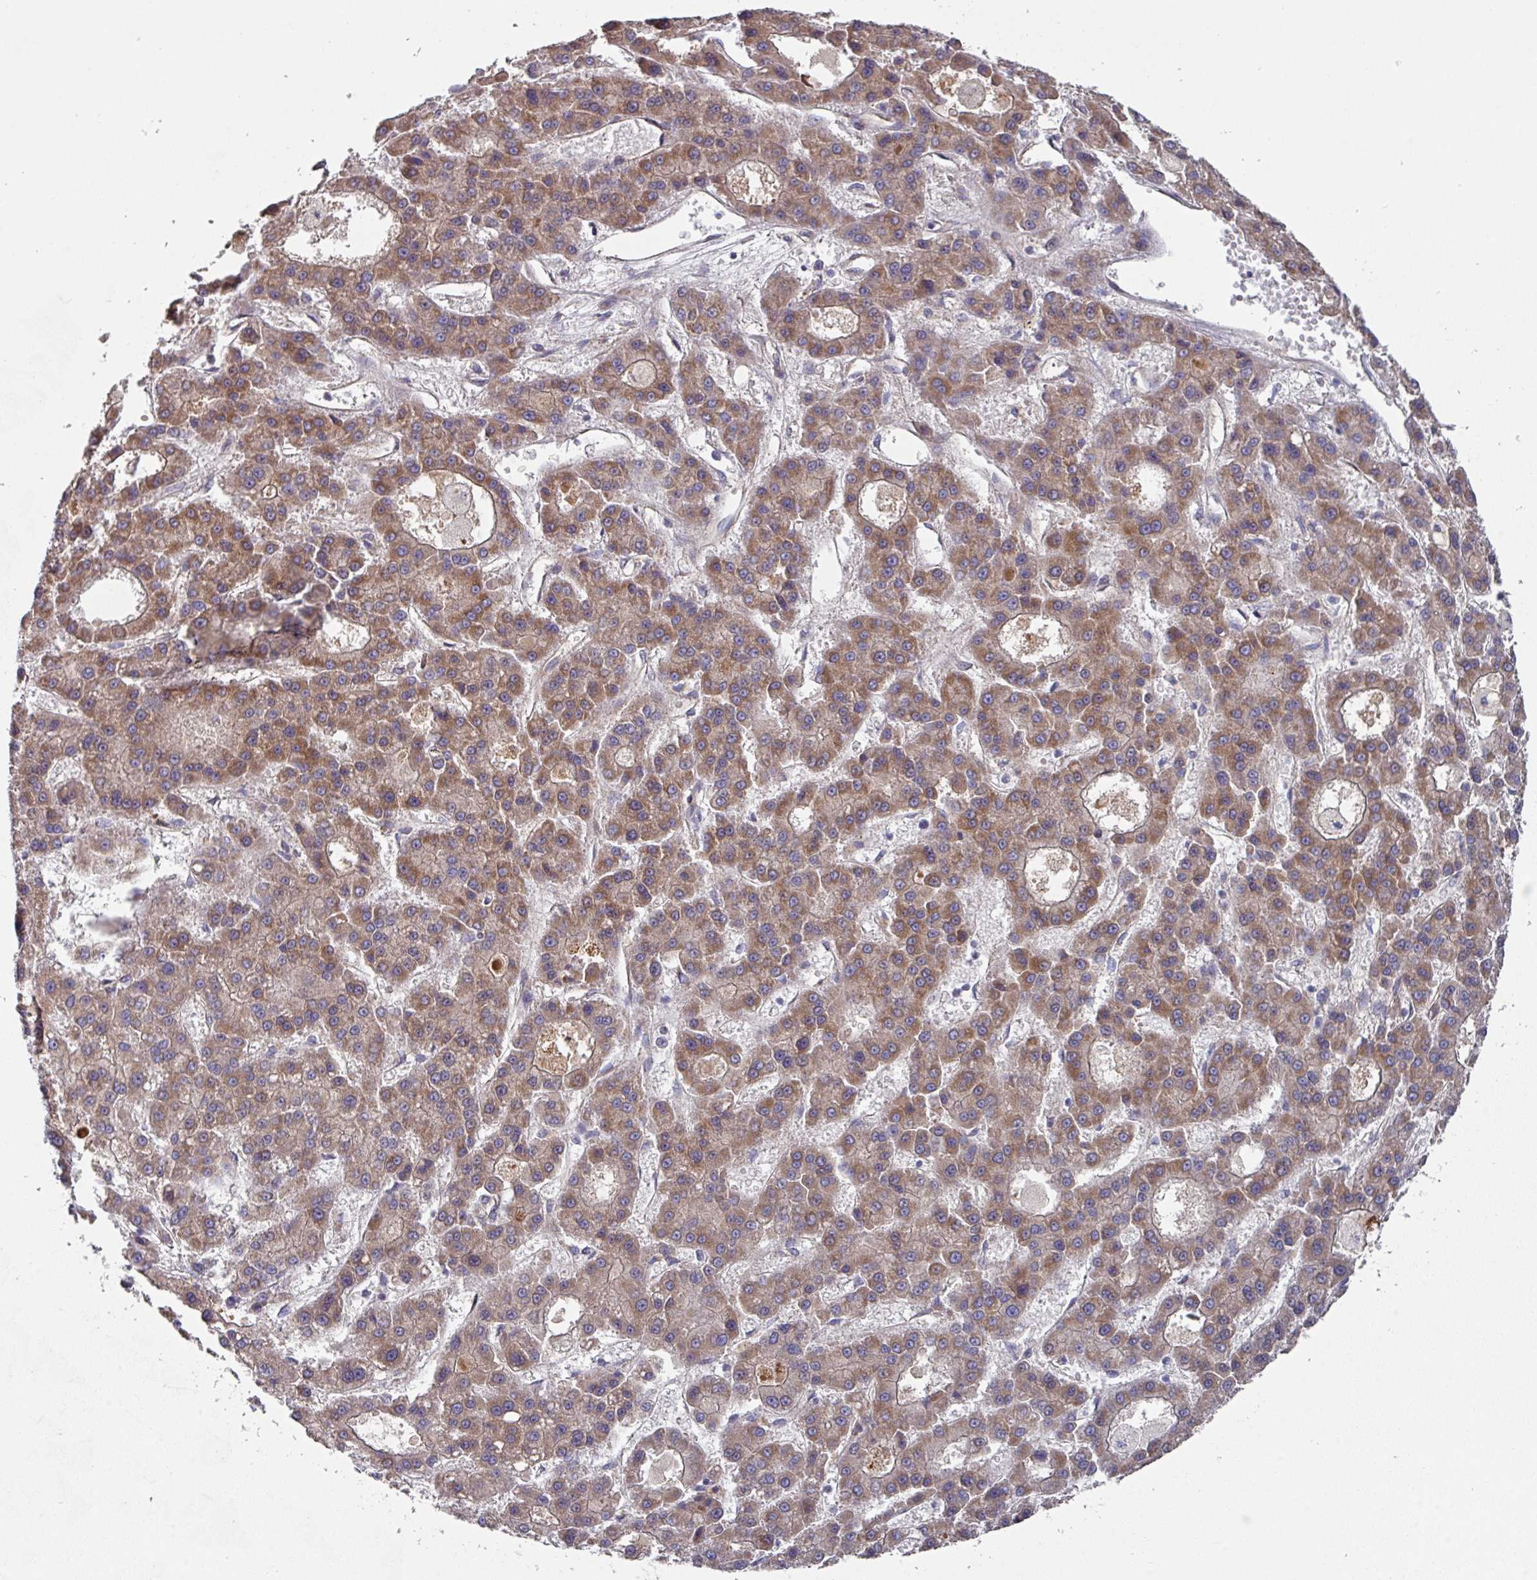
{"staining": {"intensity": "moderate", "quantity": ">75%", "location": "cytoplasmic/membranous"}, "tissue": "liver cancer", "cell_type": "Tumor cells", "image_type": "cancer", "snomed": [{"axis": "morphology", "description": "Carcinoma, Hepatocellular, NOS"}, {"axis": "topography", "description": "Liver"}], "caption": "There is medium levels of moderate cytoplasmic/membranous positivity in tumor cells of liver cancer, as demonstrated by immunohistochemical staining (brown color).", "gene": "DCAF12L2", "patient": {"sex": "male", "age": 70}}